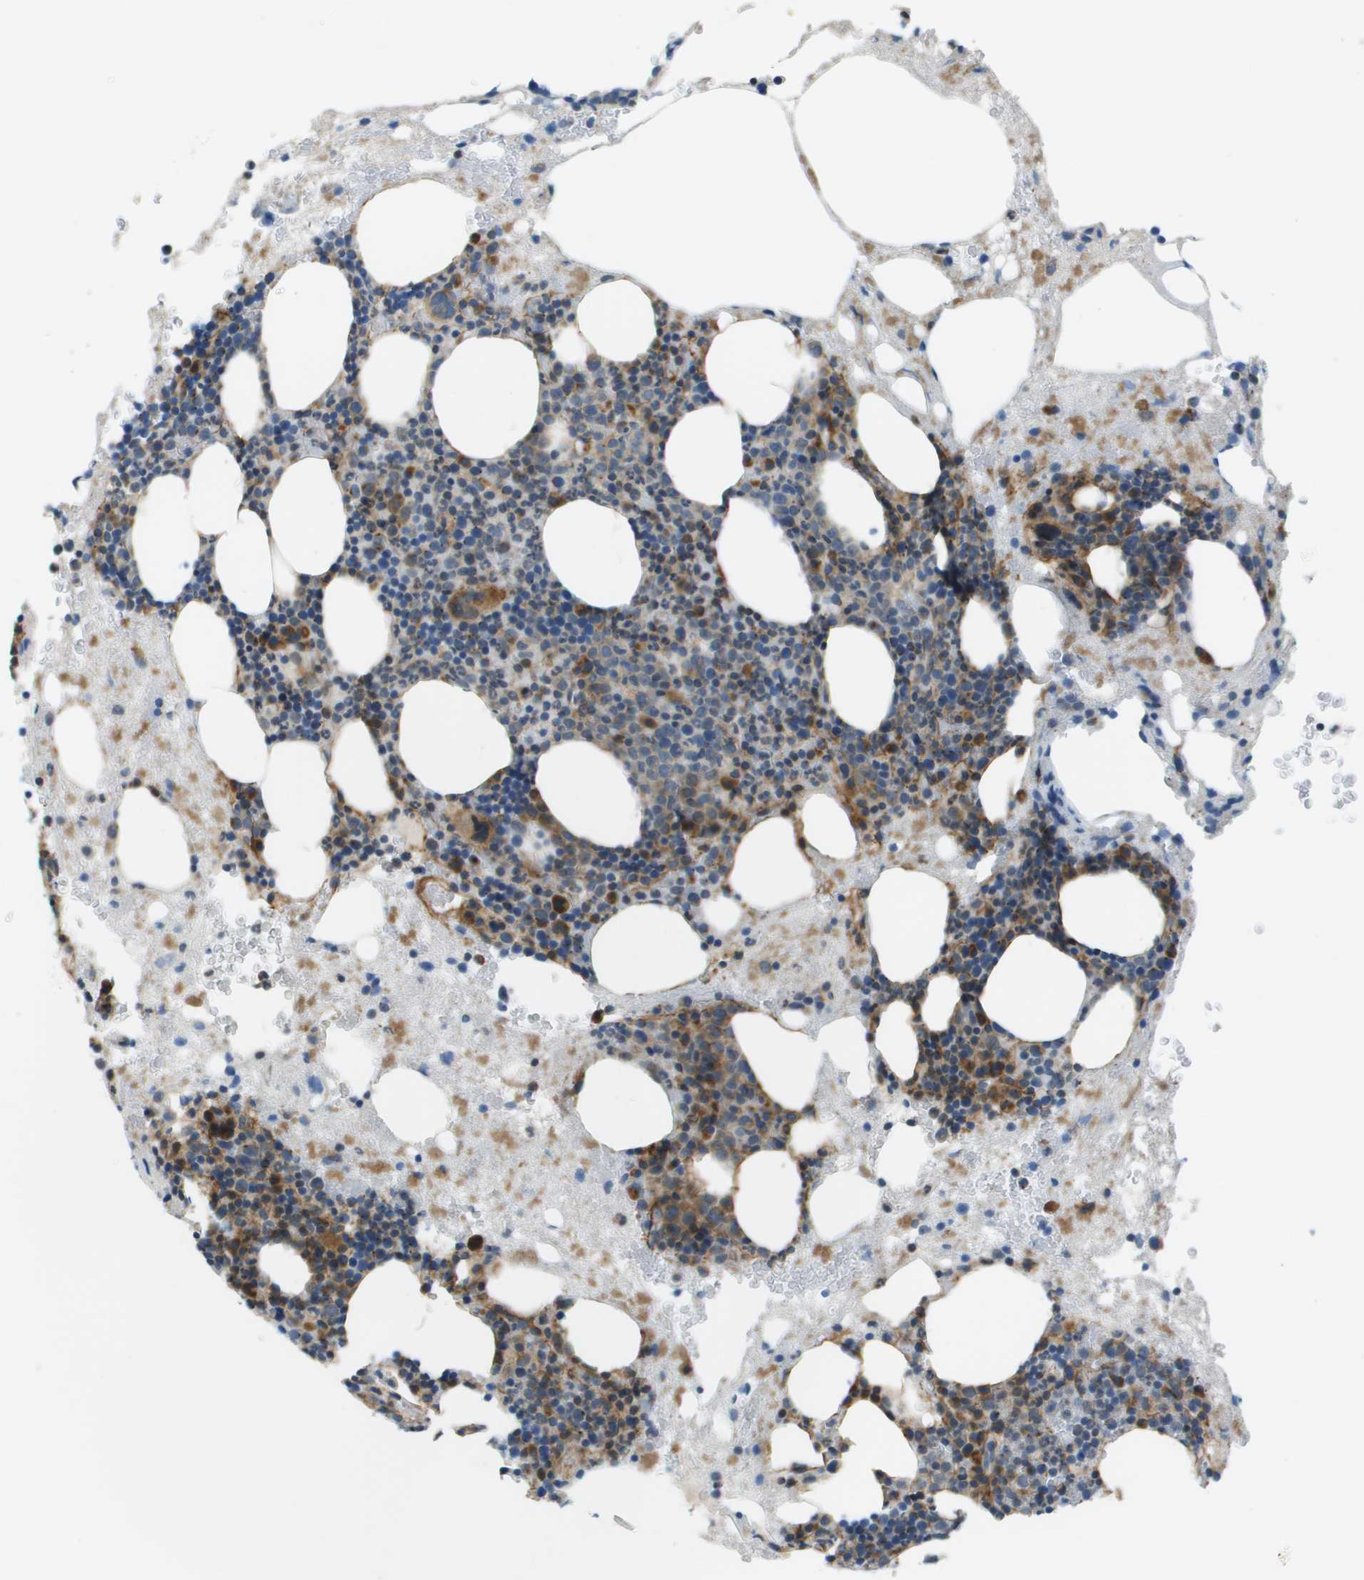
{"staining": {"intensity": "moderate", "quantity": "25%-75%", "location": "cytoplasmic/membranous"}, "tissue": "bone marrow", "cell_type": "Hematopoietic cells", "image_type": "normal", "snomed": [{"axis": "morphology", "description": "Normal tissue, NOS"}, {"axis": "morphology", "description": "Inflammation, NOS"}, {"axis": "topography", "description": "Bone marrow"}], "caption": "Protein expression analysis of normal bone marrow displays moderate cytoplasmic/membranous expression in approximately 25%-75% of hematopoietic cells. The staining was performed using DAB, with brown indicating positive protein expression. Nuclei are stained blue with hematoxylin.", "gene": "GALNT6", "patient": {"sex": "female", "age": 78}}